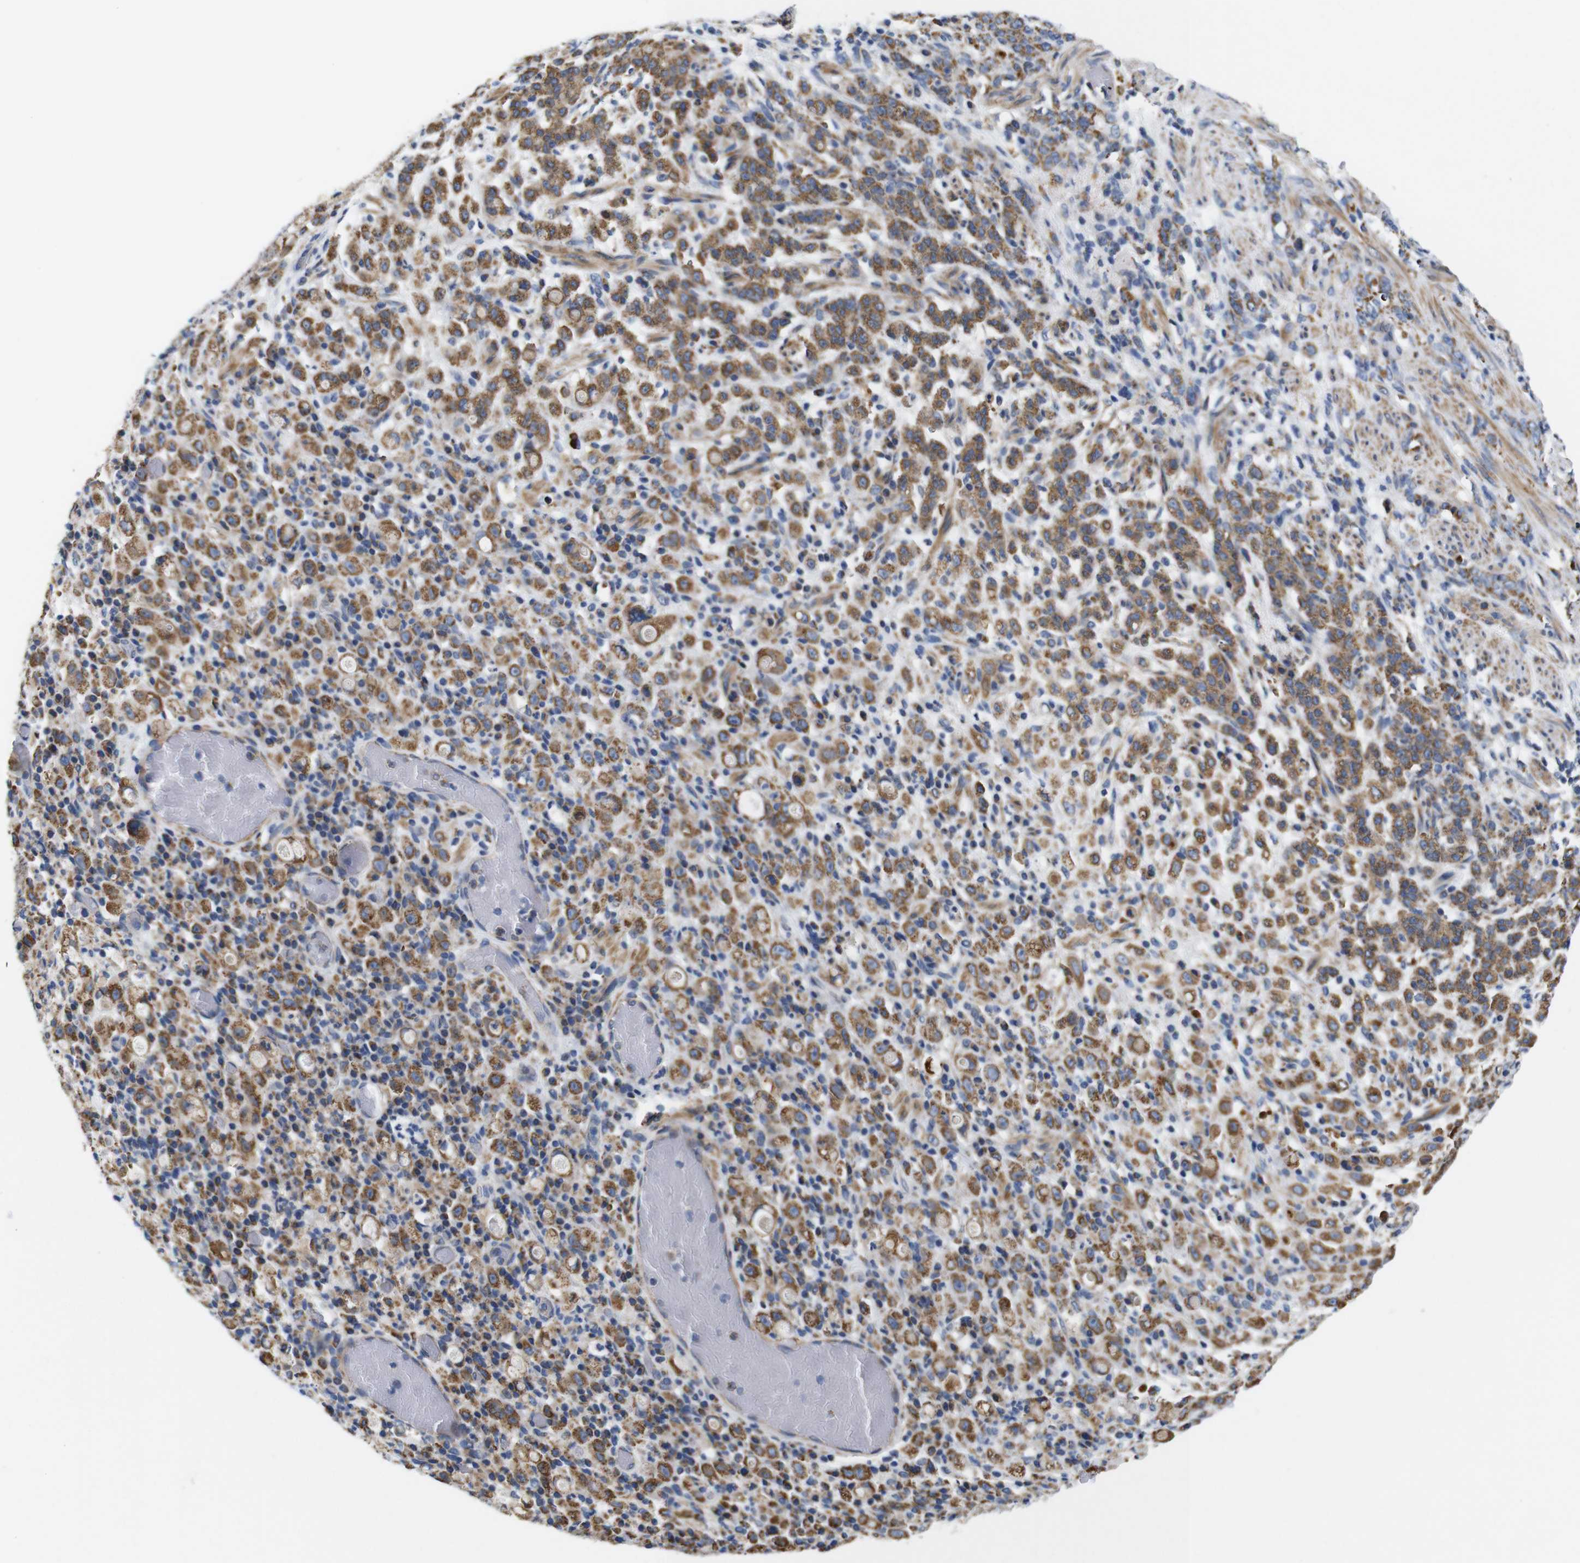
{"staining": {"intensity": "moderate", "quantity": ">75%", "location": "cytoplasmic/membranous"}, "tissue": "stomach cancer", "cell_type": "Tumor cells", "image_type": "cancer", "snomed": [{"axis": "morphology", "description": "Adenocarcinoma, NOS"}, {"axis": "topography", "description": "Stomach, lower"}], "caption": "Immunohistochemistry (IHC) of stomach cancer demonstrates medium levels of moderate cytoplasmic/membranous positivity in about >75% of tumor cells.", "gene": "FAM171B", "patient": {"sex": "male", "age": 88}}